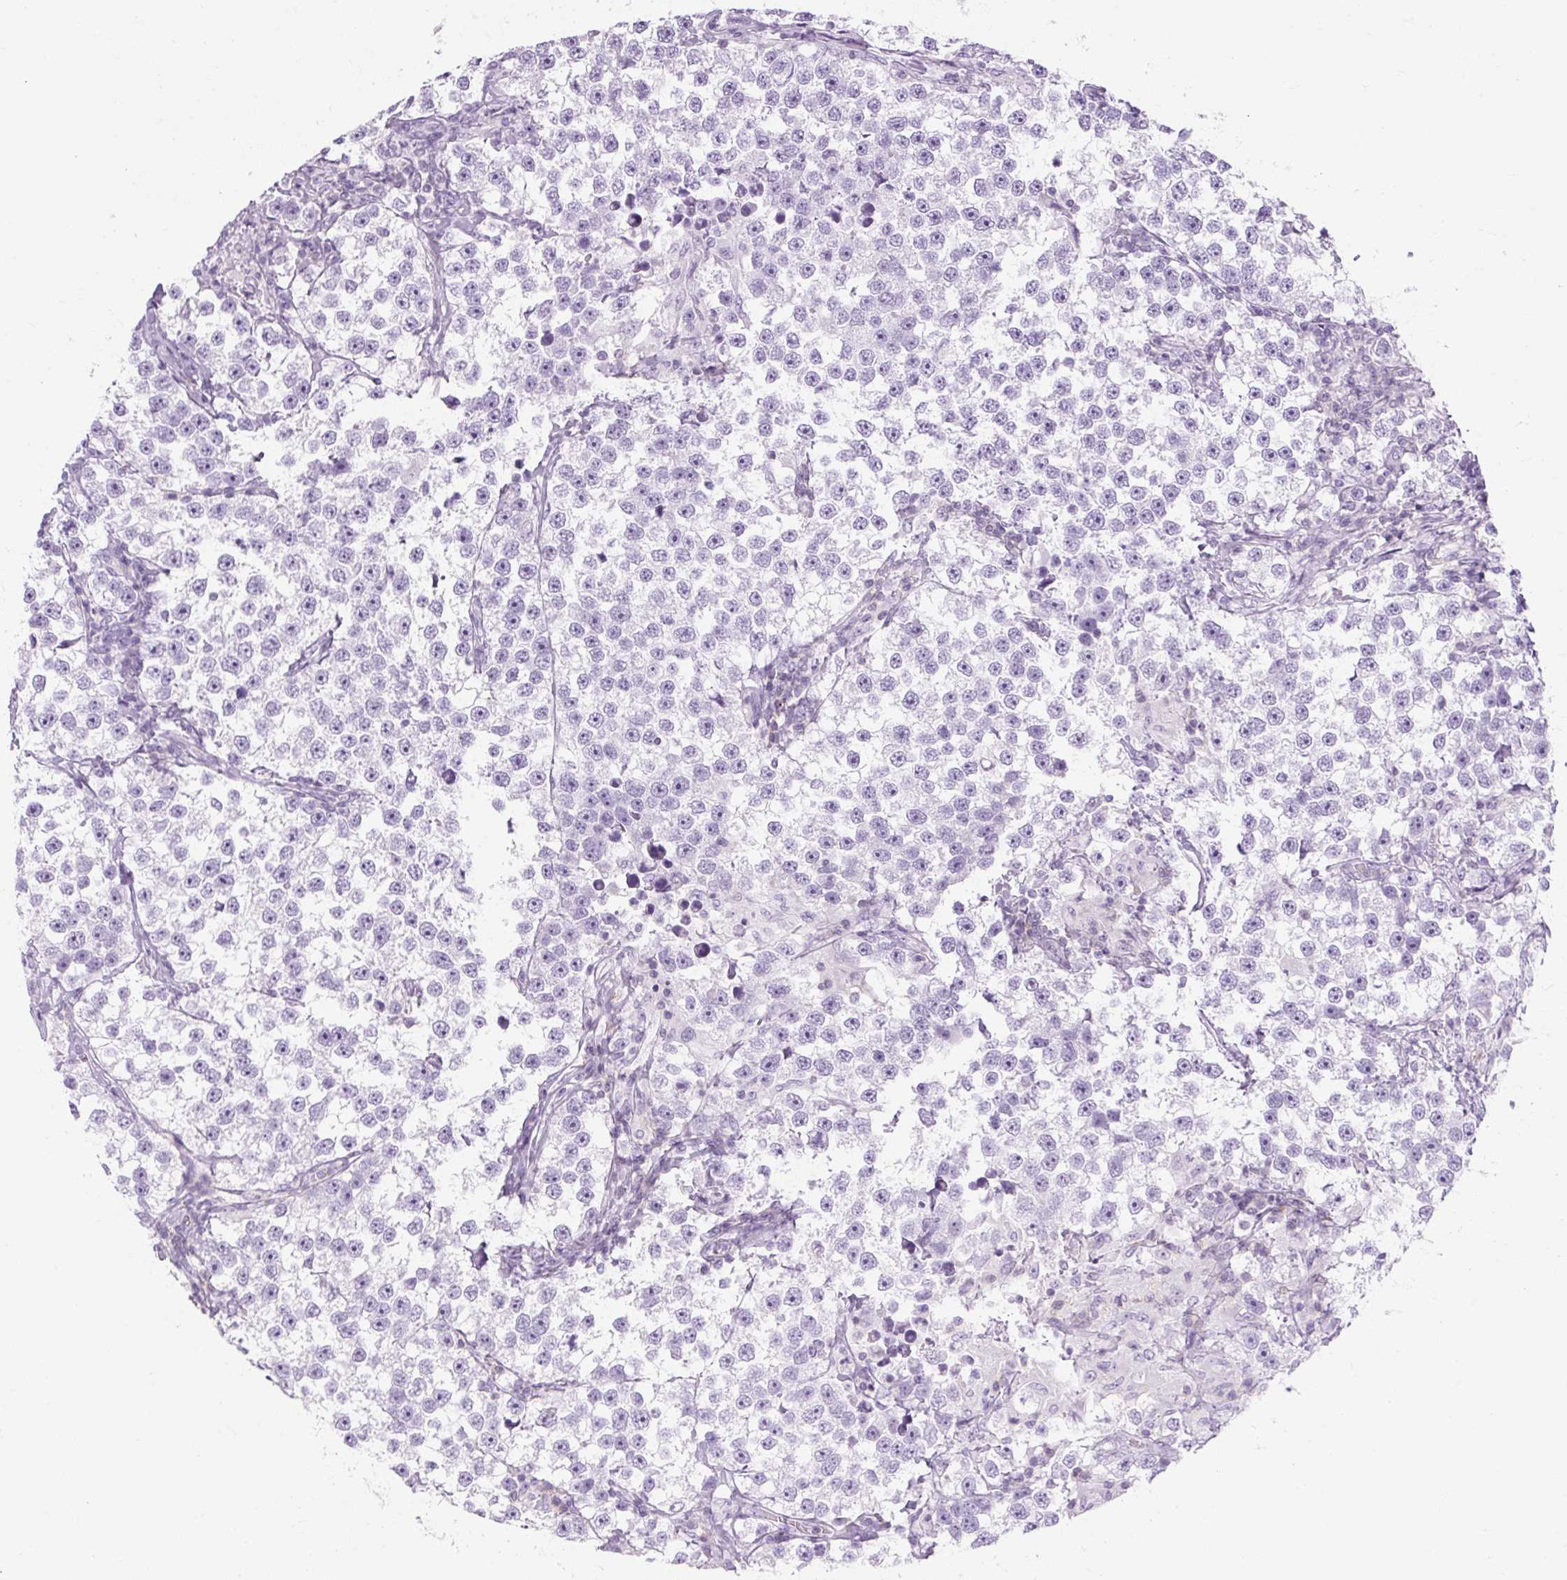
{"staining": {"intensity": "negative", "quantity": "none", "location": "none"}, "tissue": "testis cancer", "cell_type": "Tumor cells", "image_type": "cancer", "snomed": [{"axis": "morphology", "description": "Seminoma, NOS"}, {"axis": "topography", "description": "Testis"}], "caption": "This image is of testis seminoma stained with immunohistochemistry to label a protein in brown with the nuclei are counter-stained blue. There is no expression in tumor cells.", "gene": "TIGD2", "patient": {"sex": "male", "age": 46}}